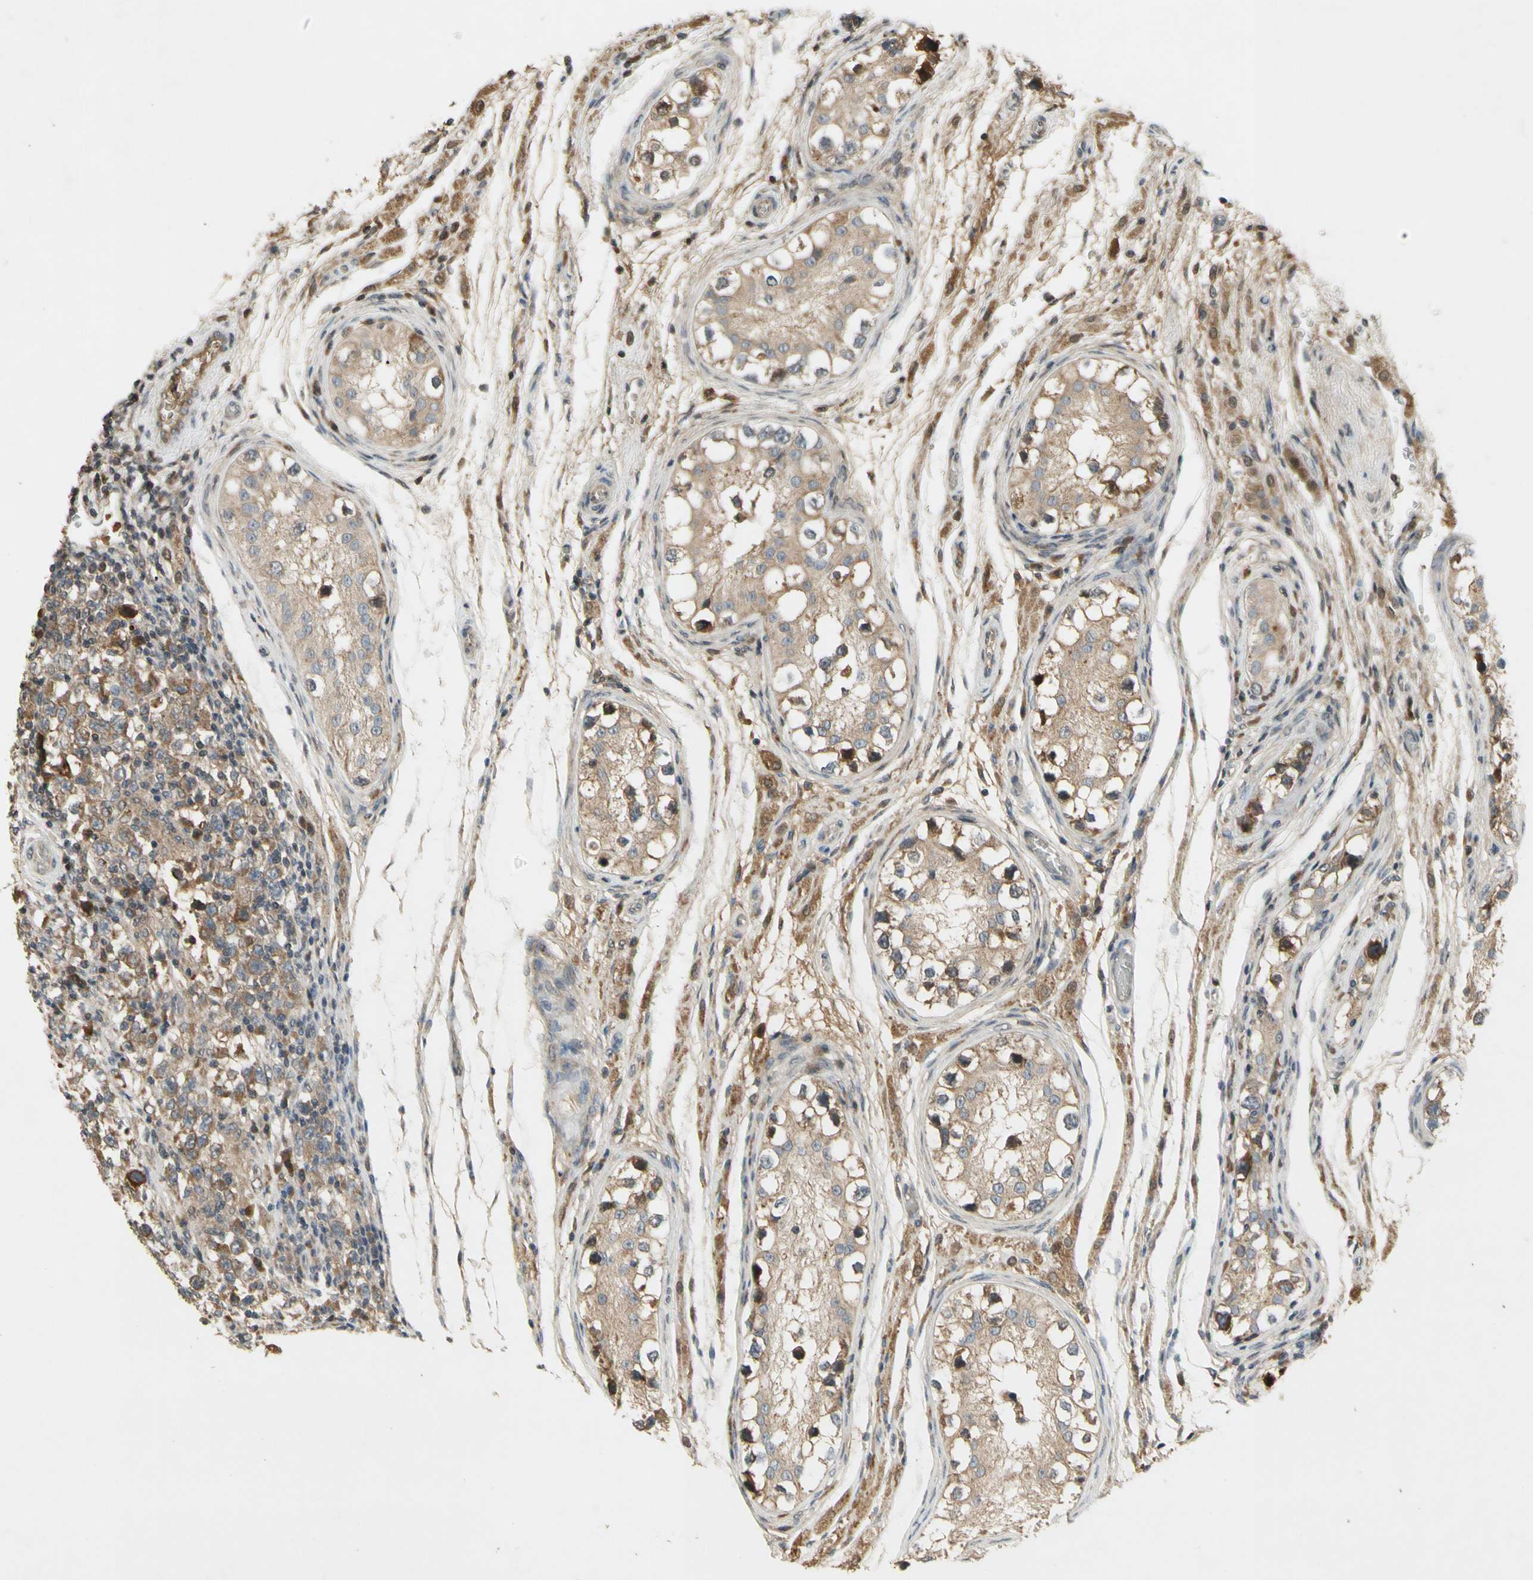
{"staining": {"intensity": "moderate", "quantity": "25%-75%", "location": "cytoplasmic/membranous"}, "tissue": "testis cancer", "cell_type": "Tumor cells", "image_type": "cancer", "snomed": [{"axis": "morphology", "description": "Carcinoma, Embryonal, NOS"}, {"axis": "topography", "description": "Testis"}], "caption": "High-power microscopy captured an immunohistochemistry (IHC) photomicrograph of testis cancer, revealing moderate cytoplasmic/membranous positivity in approximately 25%-75% of tumor cells.", "gene": "NRG4", "patient": {"sex": "male", "age": 21}}